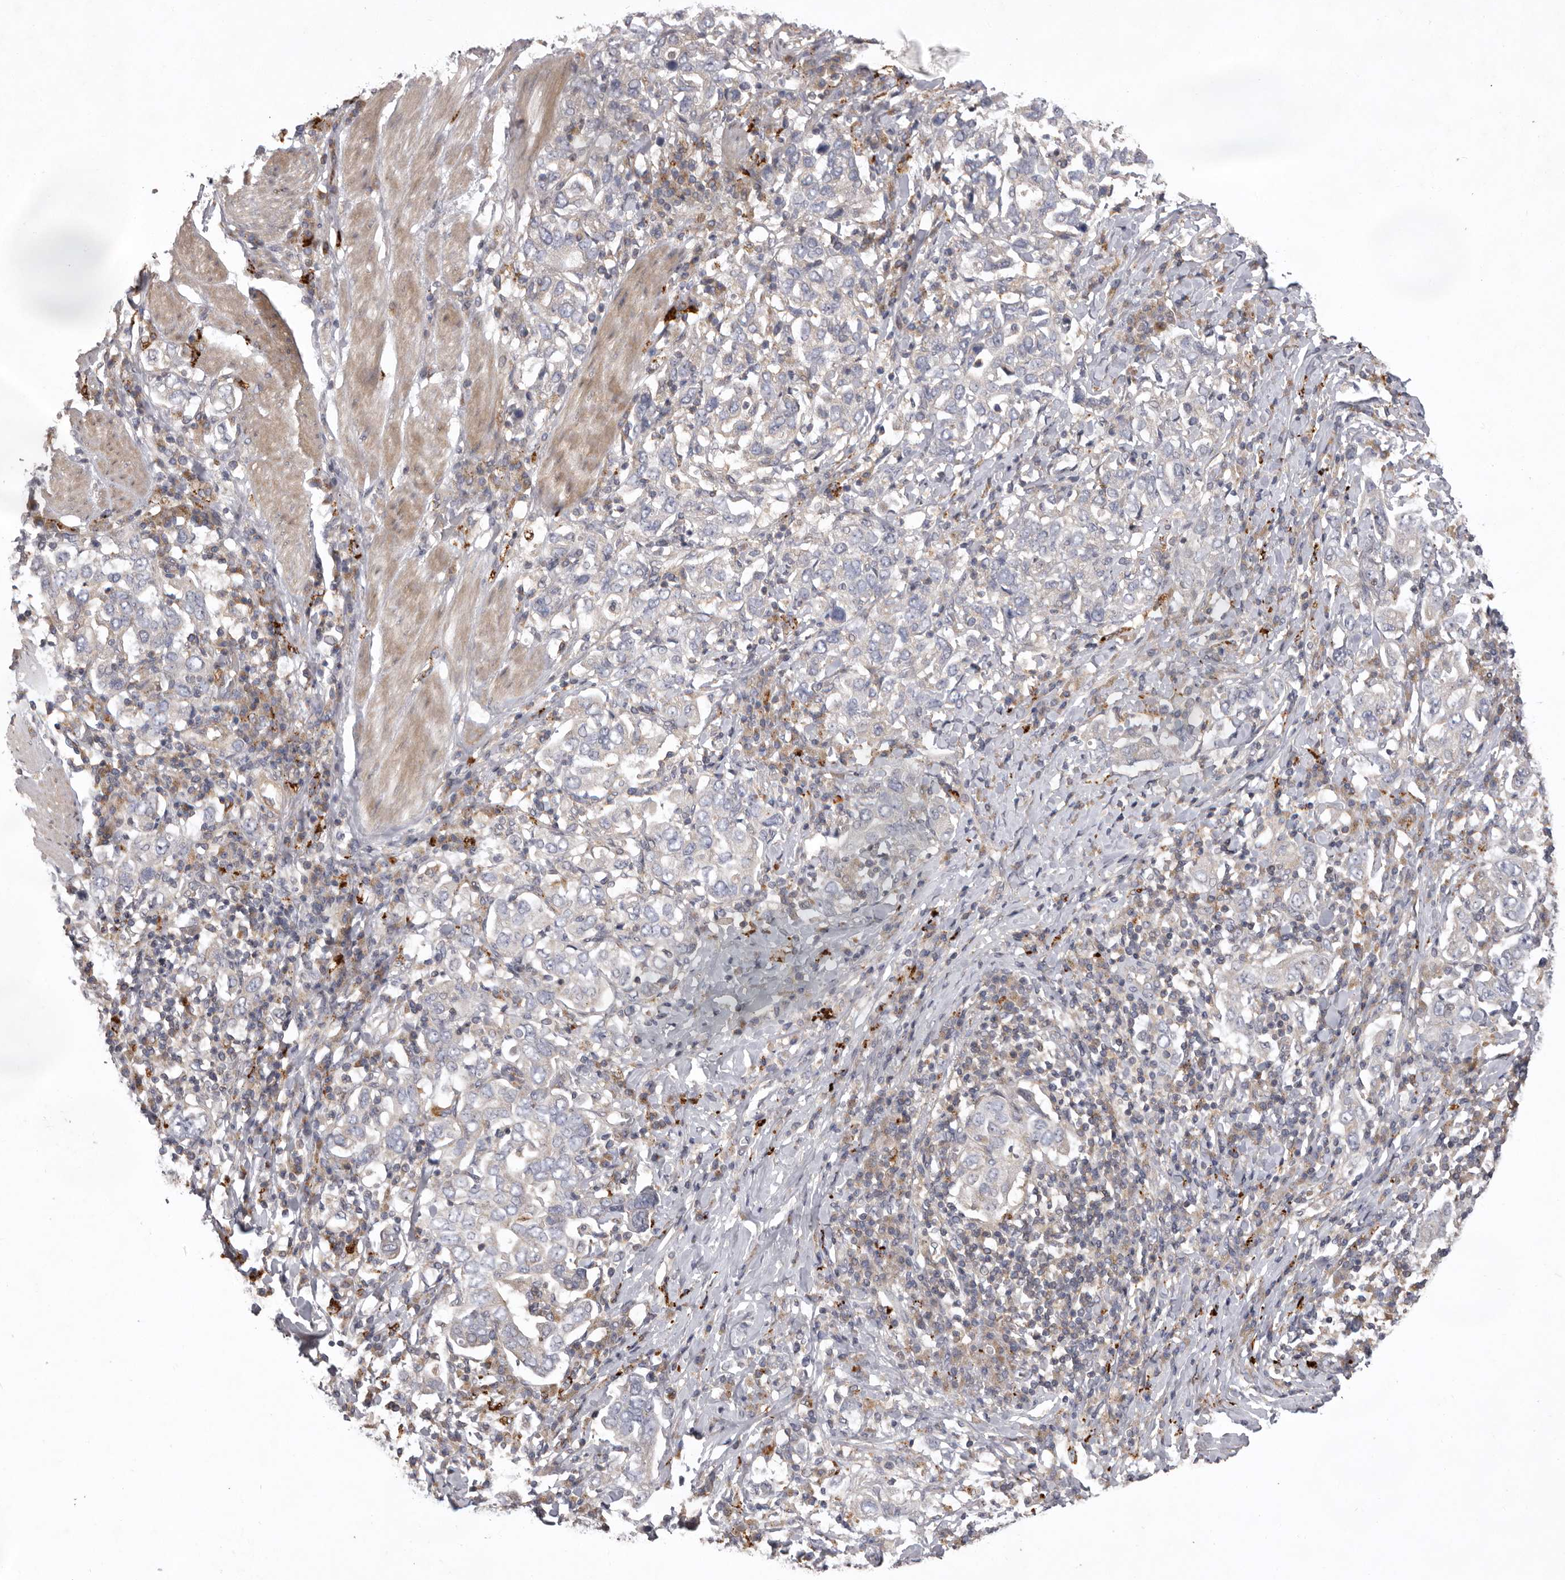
{"staining": {"intensity": "negative", "quantity": "none", "location": "none"}, "tissue": "stomach cancer", "cell_type": "Tumor cells", "image_type": "cancer", "snomed": [{"axis": "morphology", "description": "Adenocarcinoma, NOS"}, {"axis": "topography", "description": "Stomach, upper"}], "caption": "High magnification brightfield microscopy of adenocarcinoma (stomach) stained with DAB (3,3'-diaminobenzidine) (brown) and counterstained with hematoxylin (blue): tumor cells show no significant positivity.", "gene": "WDR47", "patient": {"sex": "male", "age": 62}}